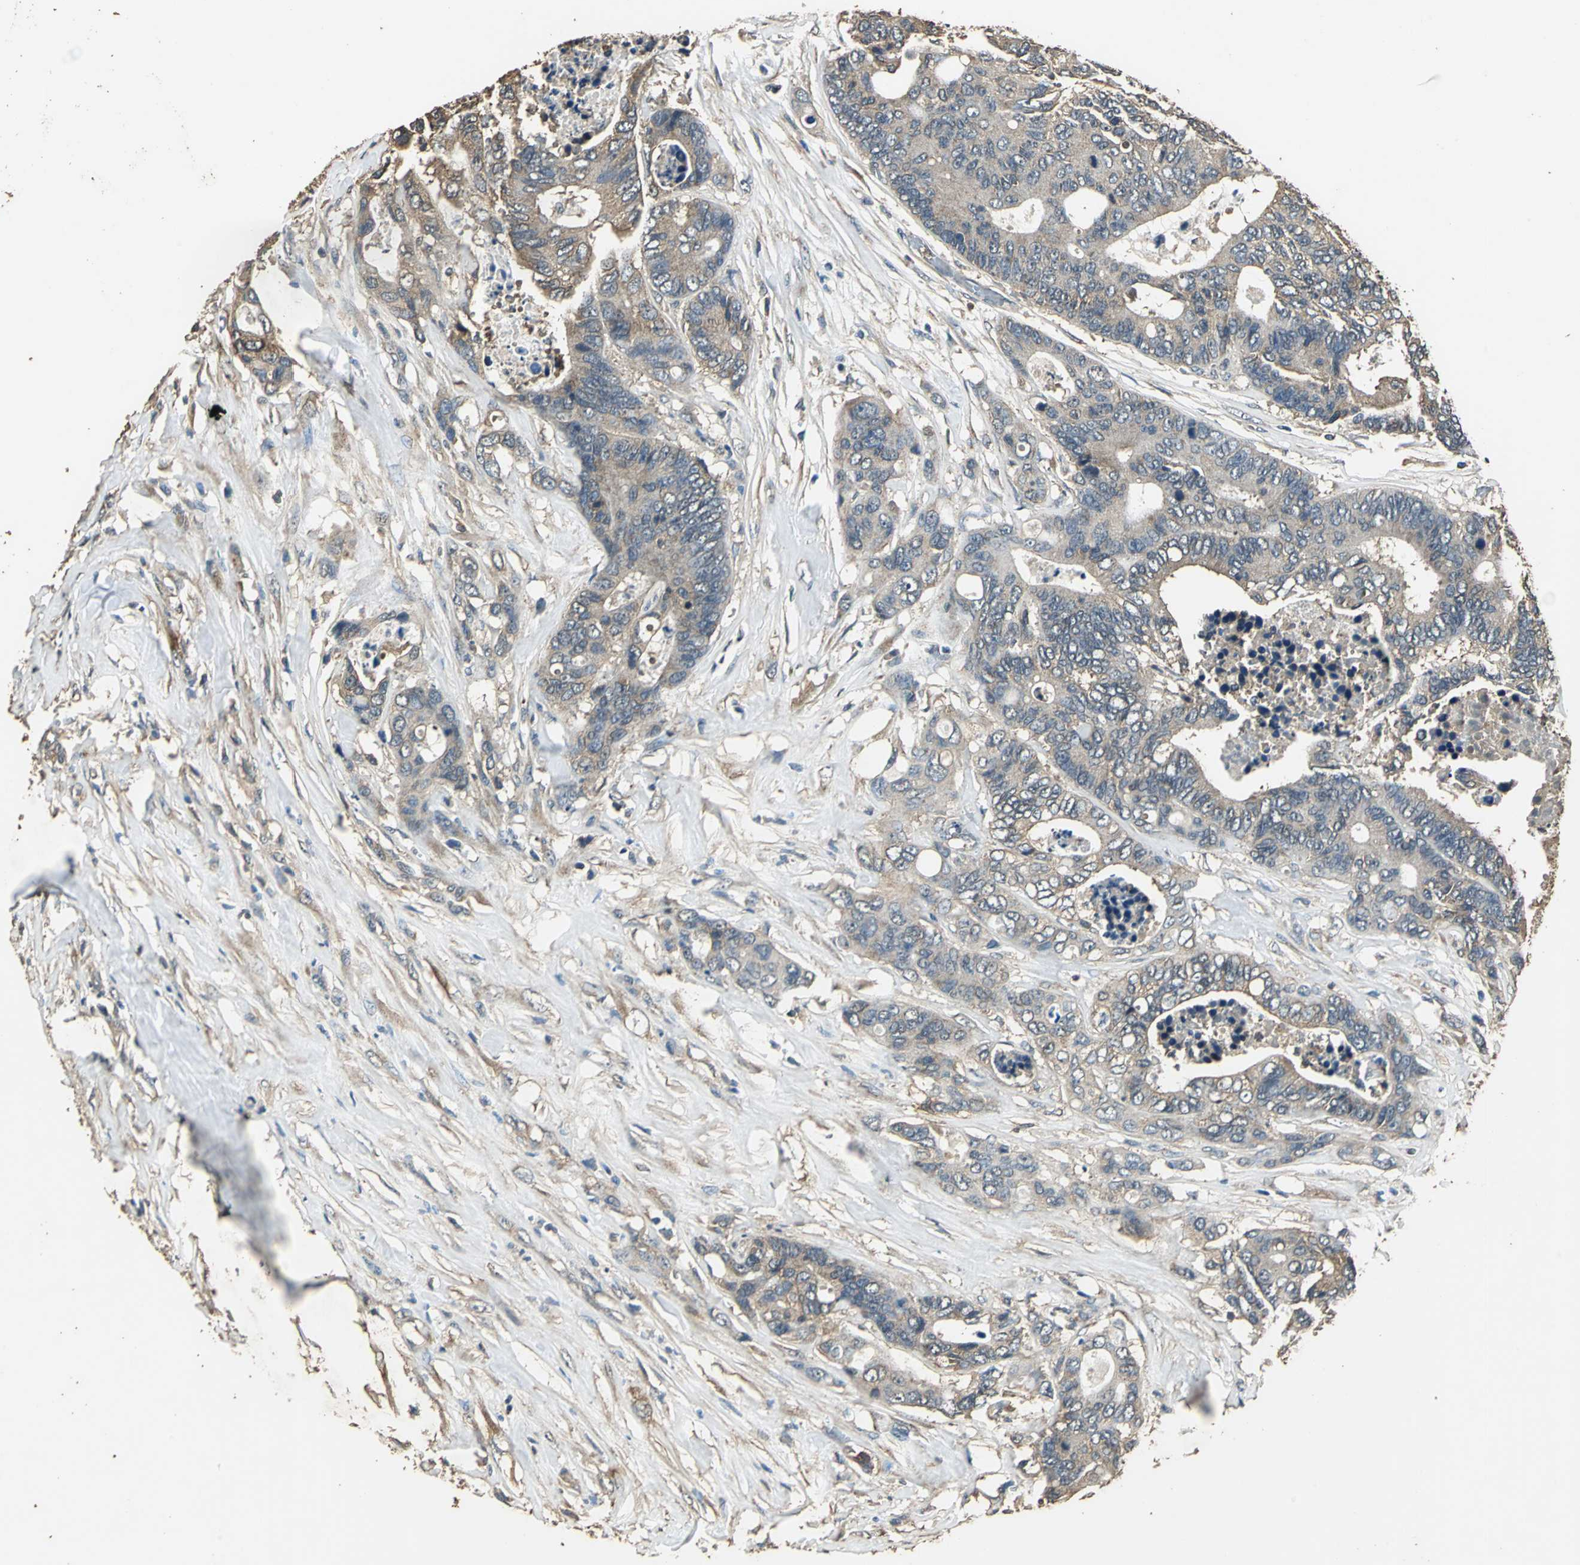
{"staining": {"intensity": "moderate", "quantity": ">75%", "location": "cytoplasmic/membranous"}, "tissue": "colorectal cancer", "cell_type": "Tumor cells", "image_type": "cancer", "snomed": [{"axis": "morphology", "description": "Adenocarcinoma, NOS"}, {"axis": "topography", "description": "Rectum"}], "caption": "Immunohistochemical staining of colorectal adenocarcinoma exhibits medium levels of moderate cytoplasmic/membranous expression in about >75% of tumor cells. The staining was performed using DAB to visualize the protein expression in brown, while the nuclei were stained in blue with hematoxylin (Magnification: 20x).", "gene": "TMPRSS4", "patient": {"sex": "male", "age": 55}}